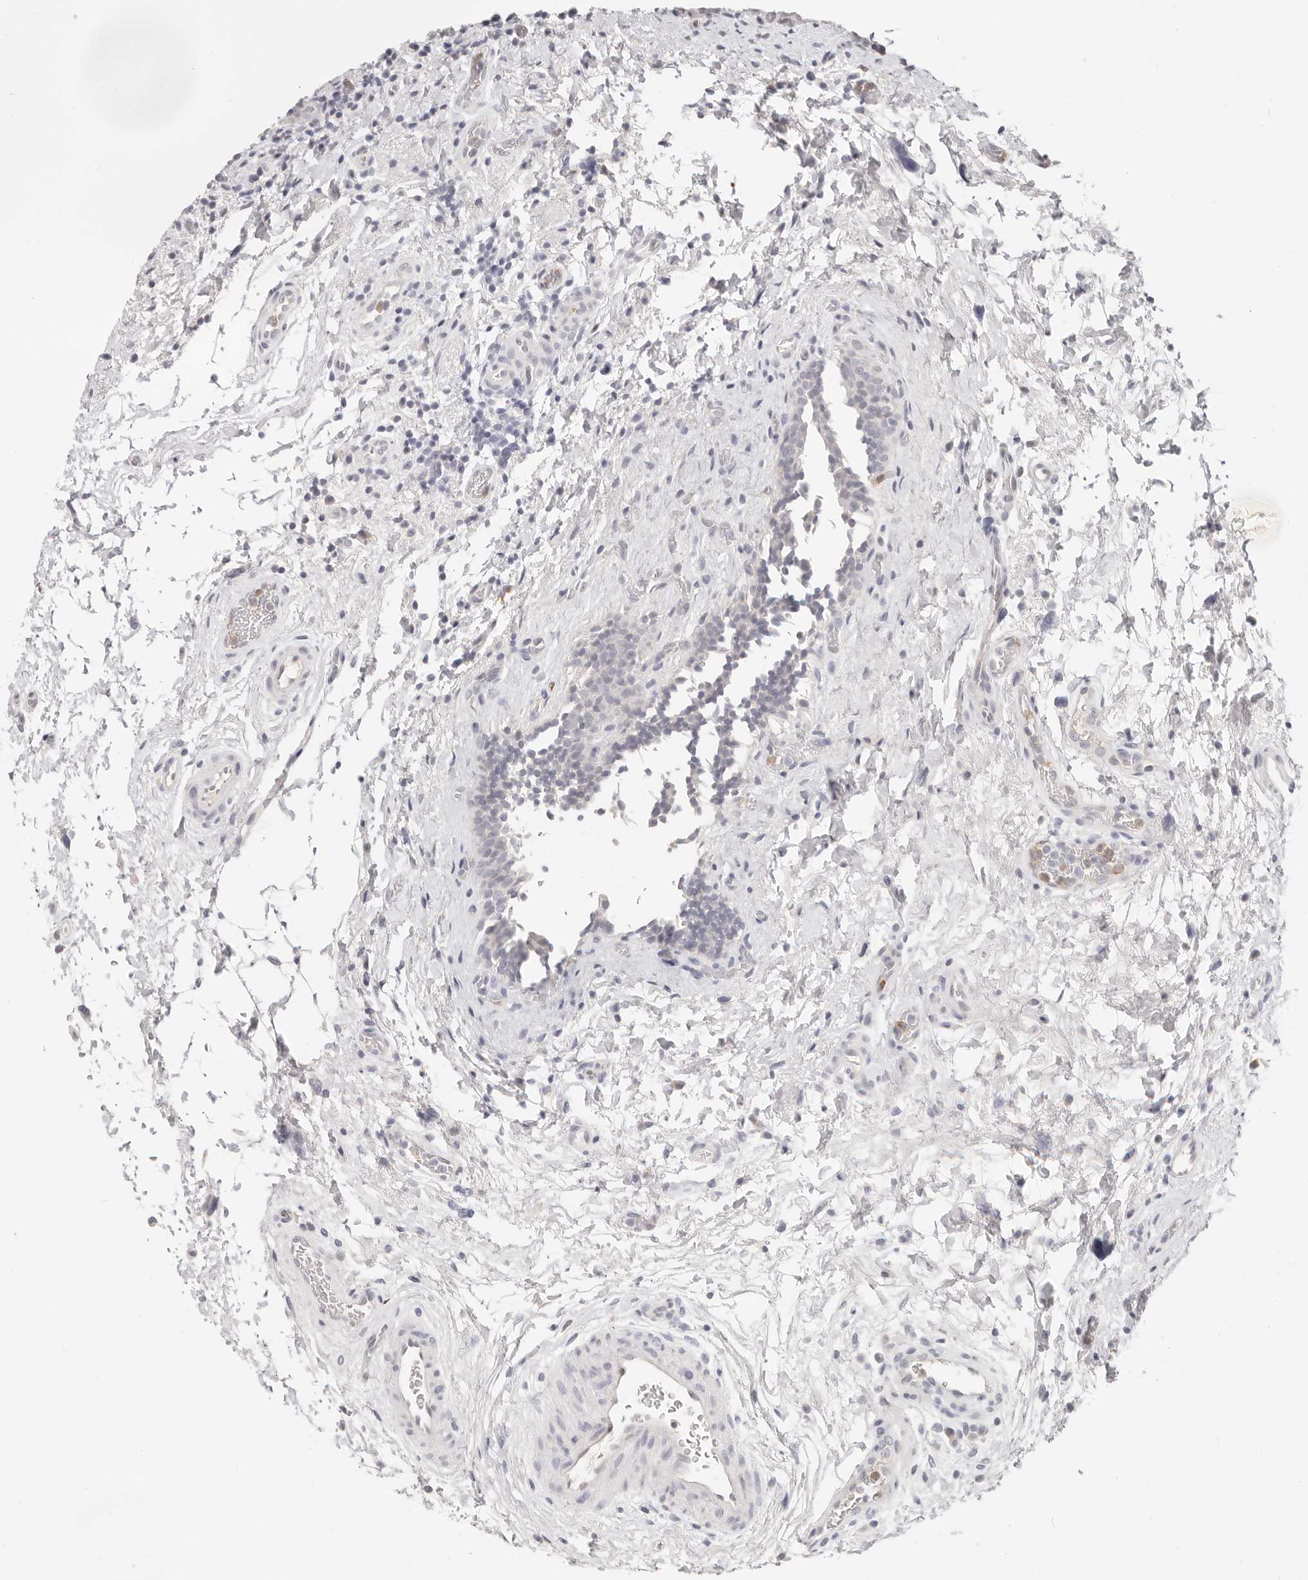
{"staining": {"intensity": "negative", "quantity": "none", "location": "none"}, "tissue": "urinary bladder", "cell_type": "Urothelial cells", "image_type": "normal", "snomed": [{"axis": "morphology", "description": "Normal tissue, NOS"}, {"axis": "topography", "description": "Urinary bladder"}], "caption": "A high-resolution photomicrograph shows IHC staining of unremarkable urinary bladder, which reveals no significant positivity in urothelial cells. (Immunohistochemistry, brightfield microscopy, high magnification).", "gene": "ASCL1", "patient": {"sex": "male", "age": 83}}